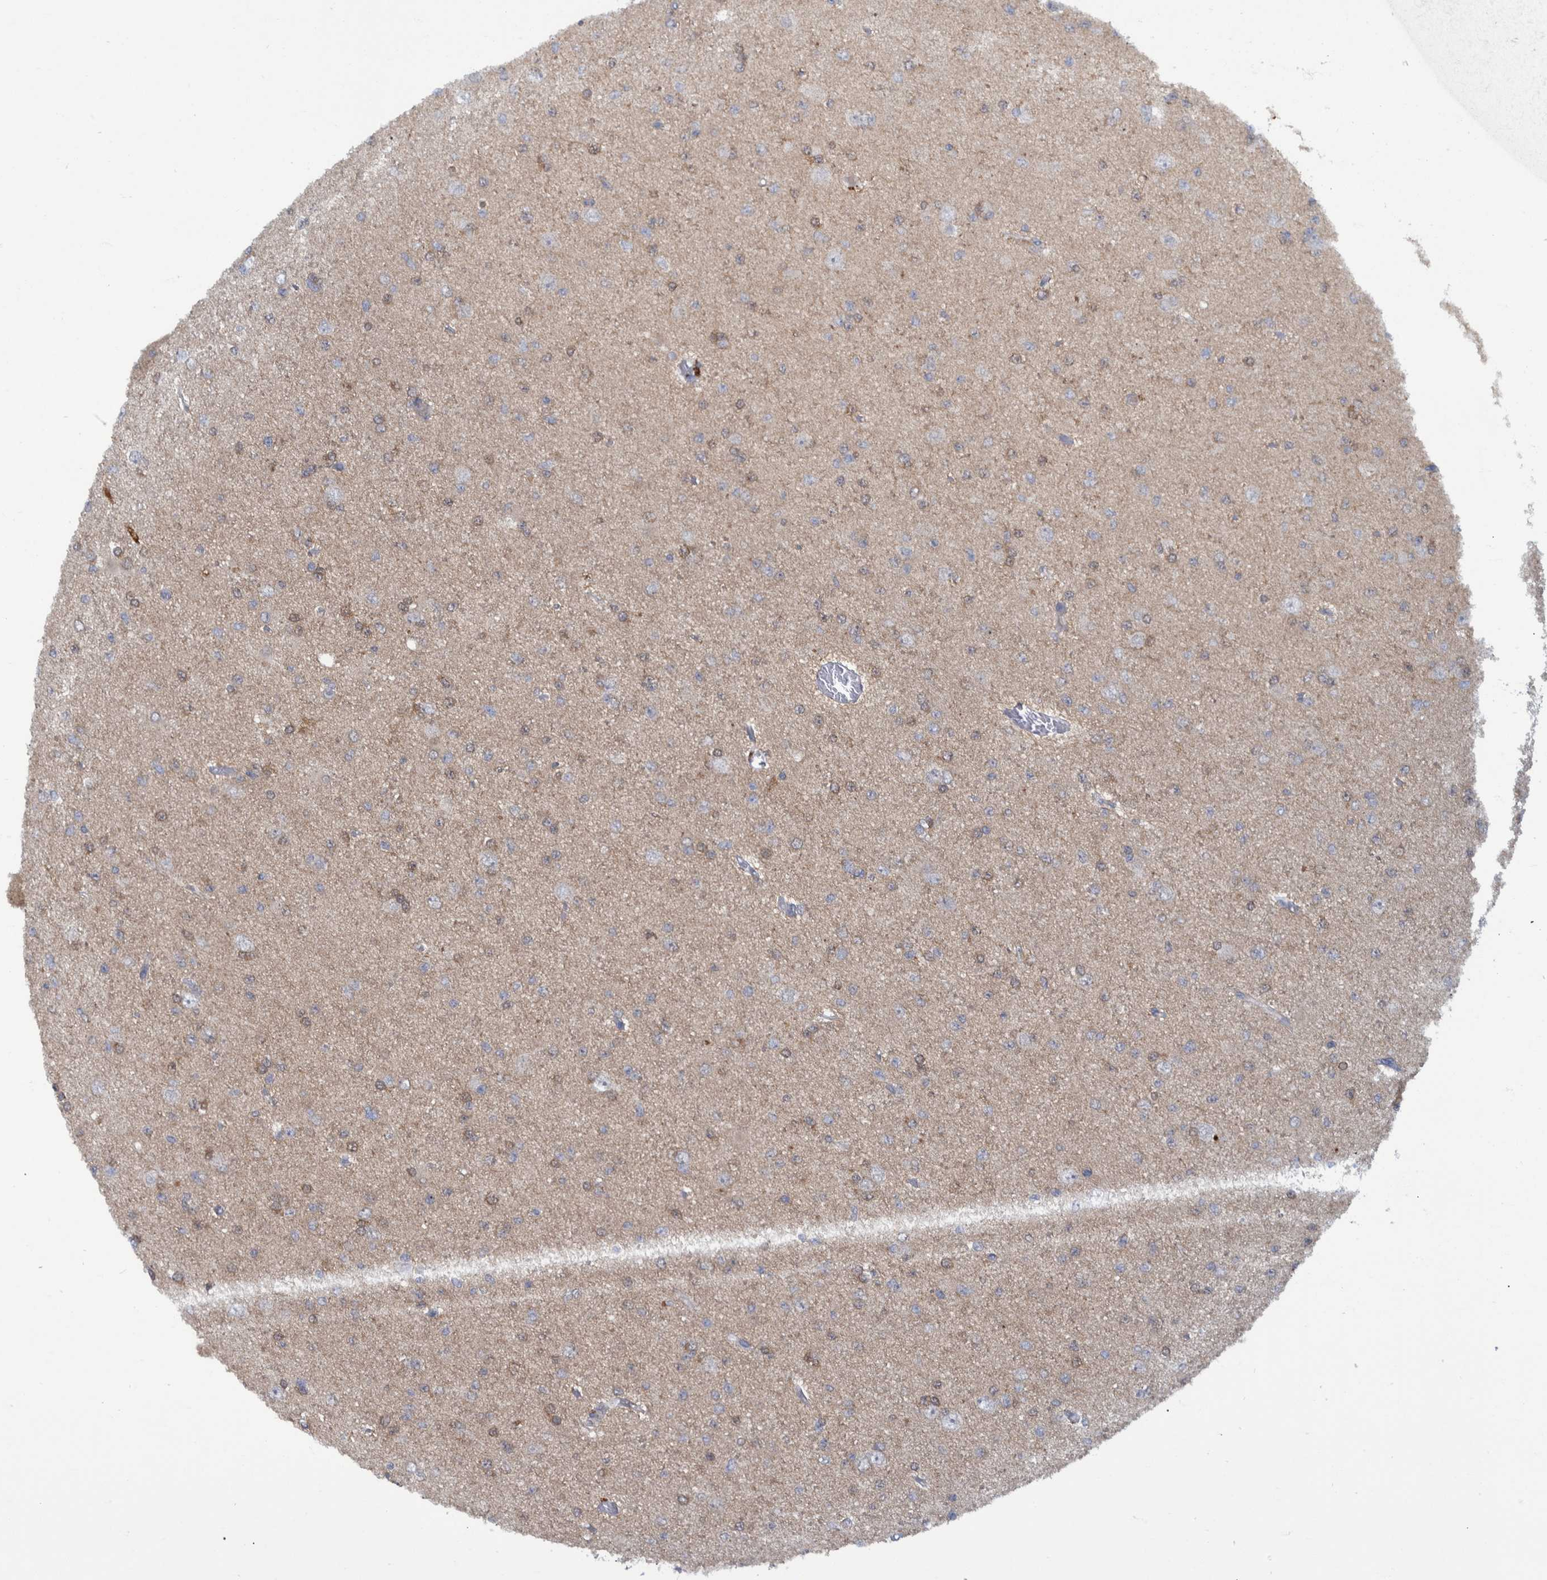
{"staining": {"intensity": "negative", "quantity": "none", "location": "none"}, "tissue": "glioma", "cell_type": "Tumor cells", "image_type": "cancer", "snomed": [{"axis": "morphology", "description": "Glioma, malignant, Low grade"}, {"axis": "topography", "description": "Brain"}], "caption": "An immunohistochemistry (IHC) histopathology image of glioma is shown. There is no staining in tumor cells of glioma.", "gene": "PCYT2", "patient": {"sex": "female", "age": 22}}